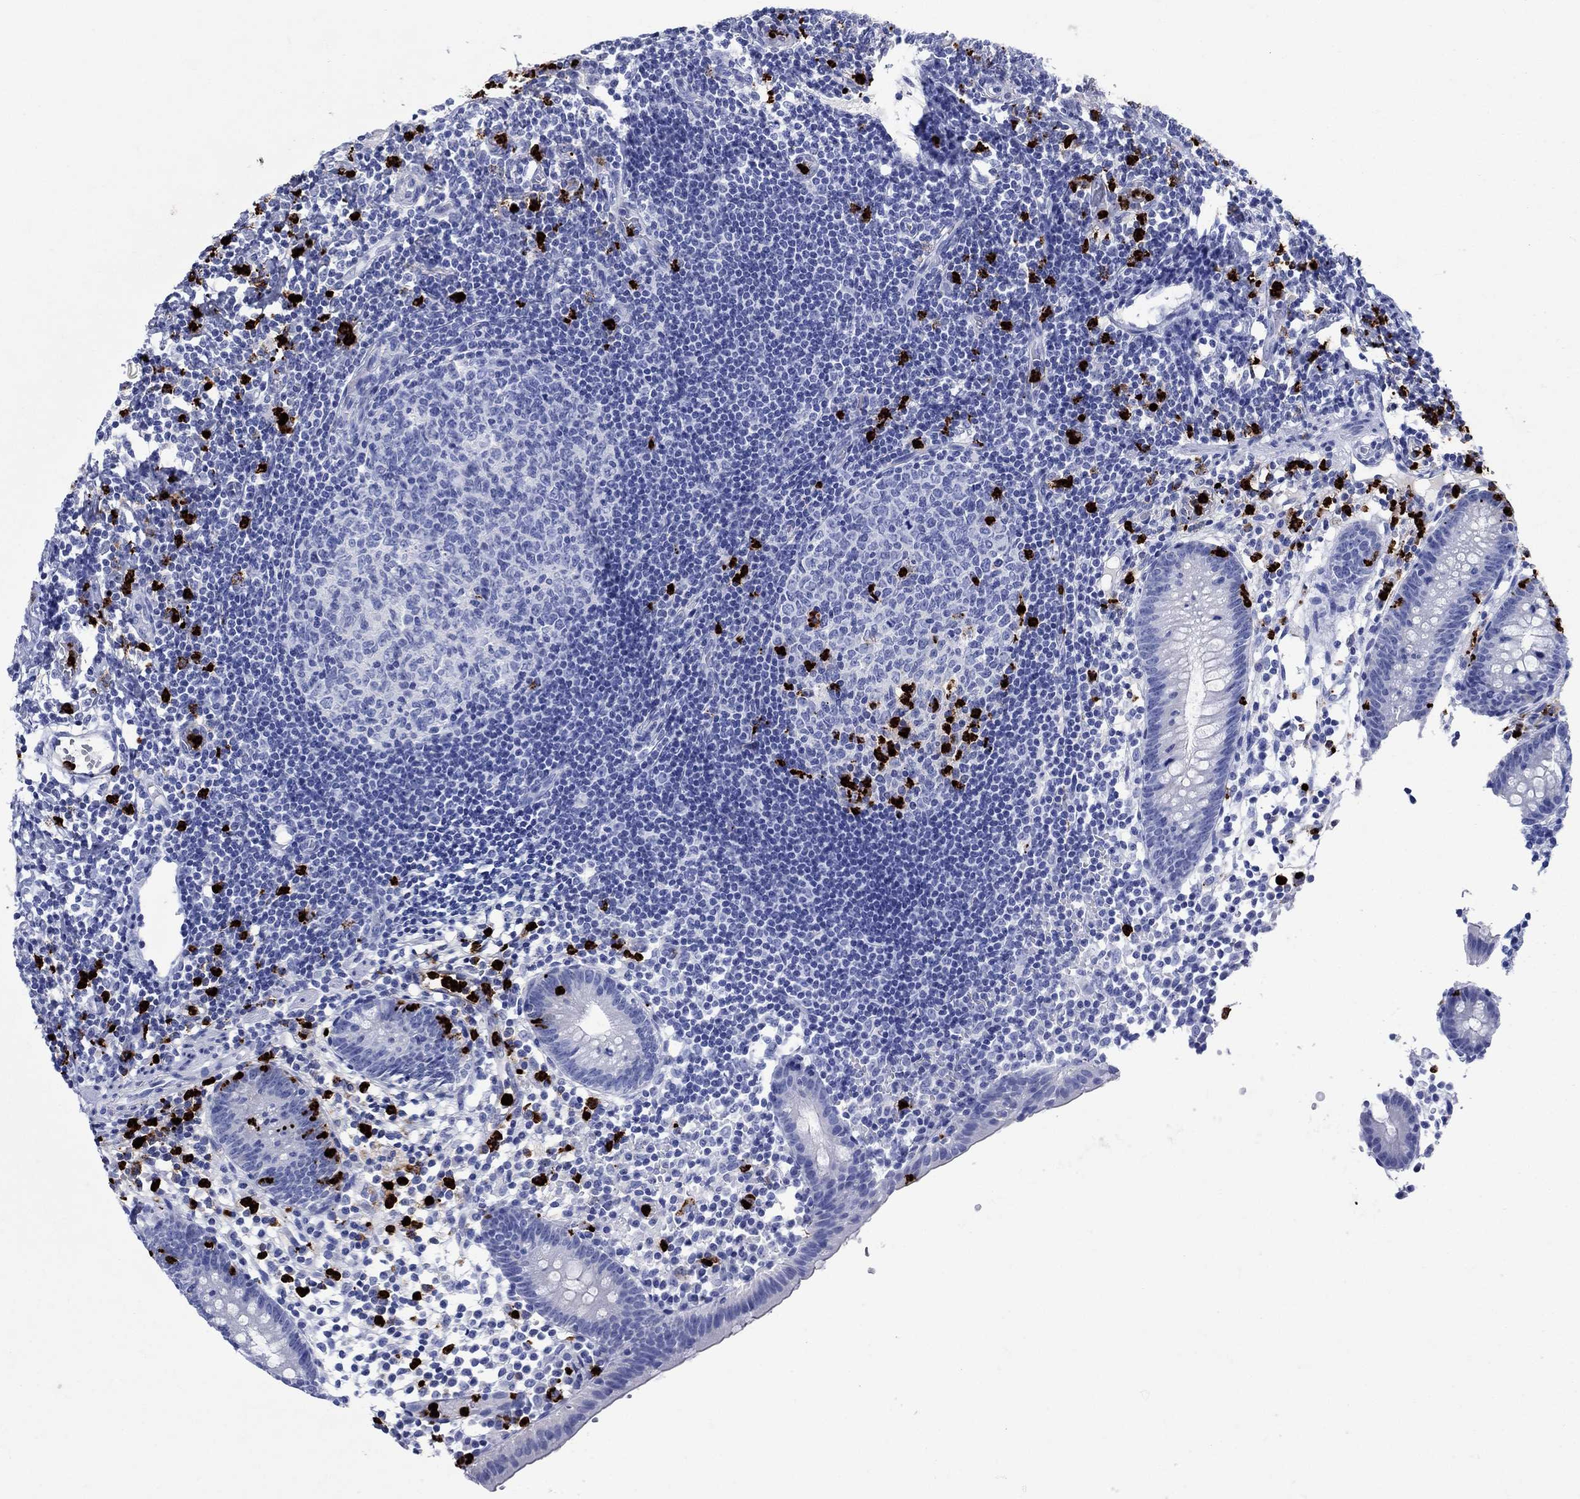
{"staining": {"intensity": "negative", "quantity": "none", "location": "none"}, "tissue": "appendix", "cell_type": "Glandular cells", "image_type": "normal", "snomed": [{"axis": "morphology", "description": "Normal tissue, NOS"}, {"axis": "topography", "description": "Appendix"}], "caption": "Glandular cells are negative for brown protein staining in benign appendix. The staining is performed using DAB (3,3'-diaminobenzidine) brown chromogen with nuclei counter-stained in using hematoxylin.", "gene": "AZU1", "patient": {"sex": "female", "age": 40}}